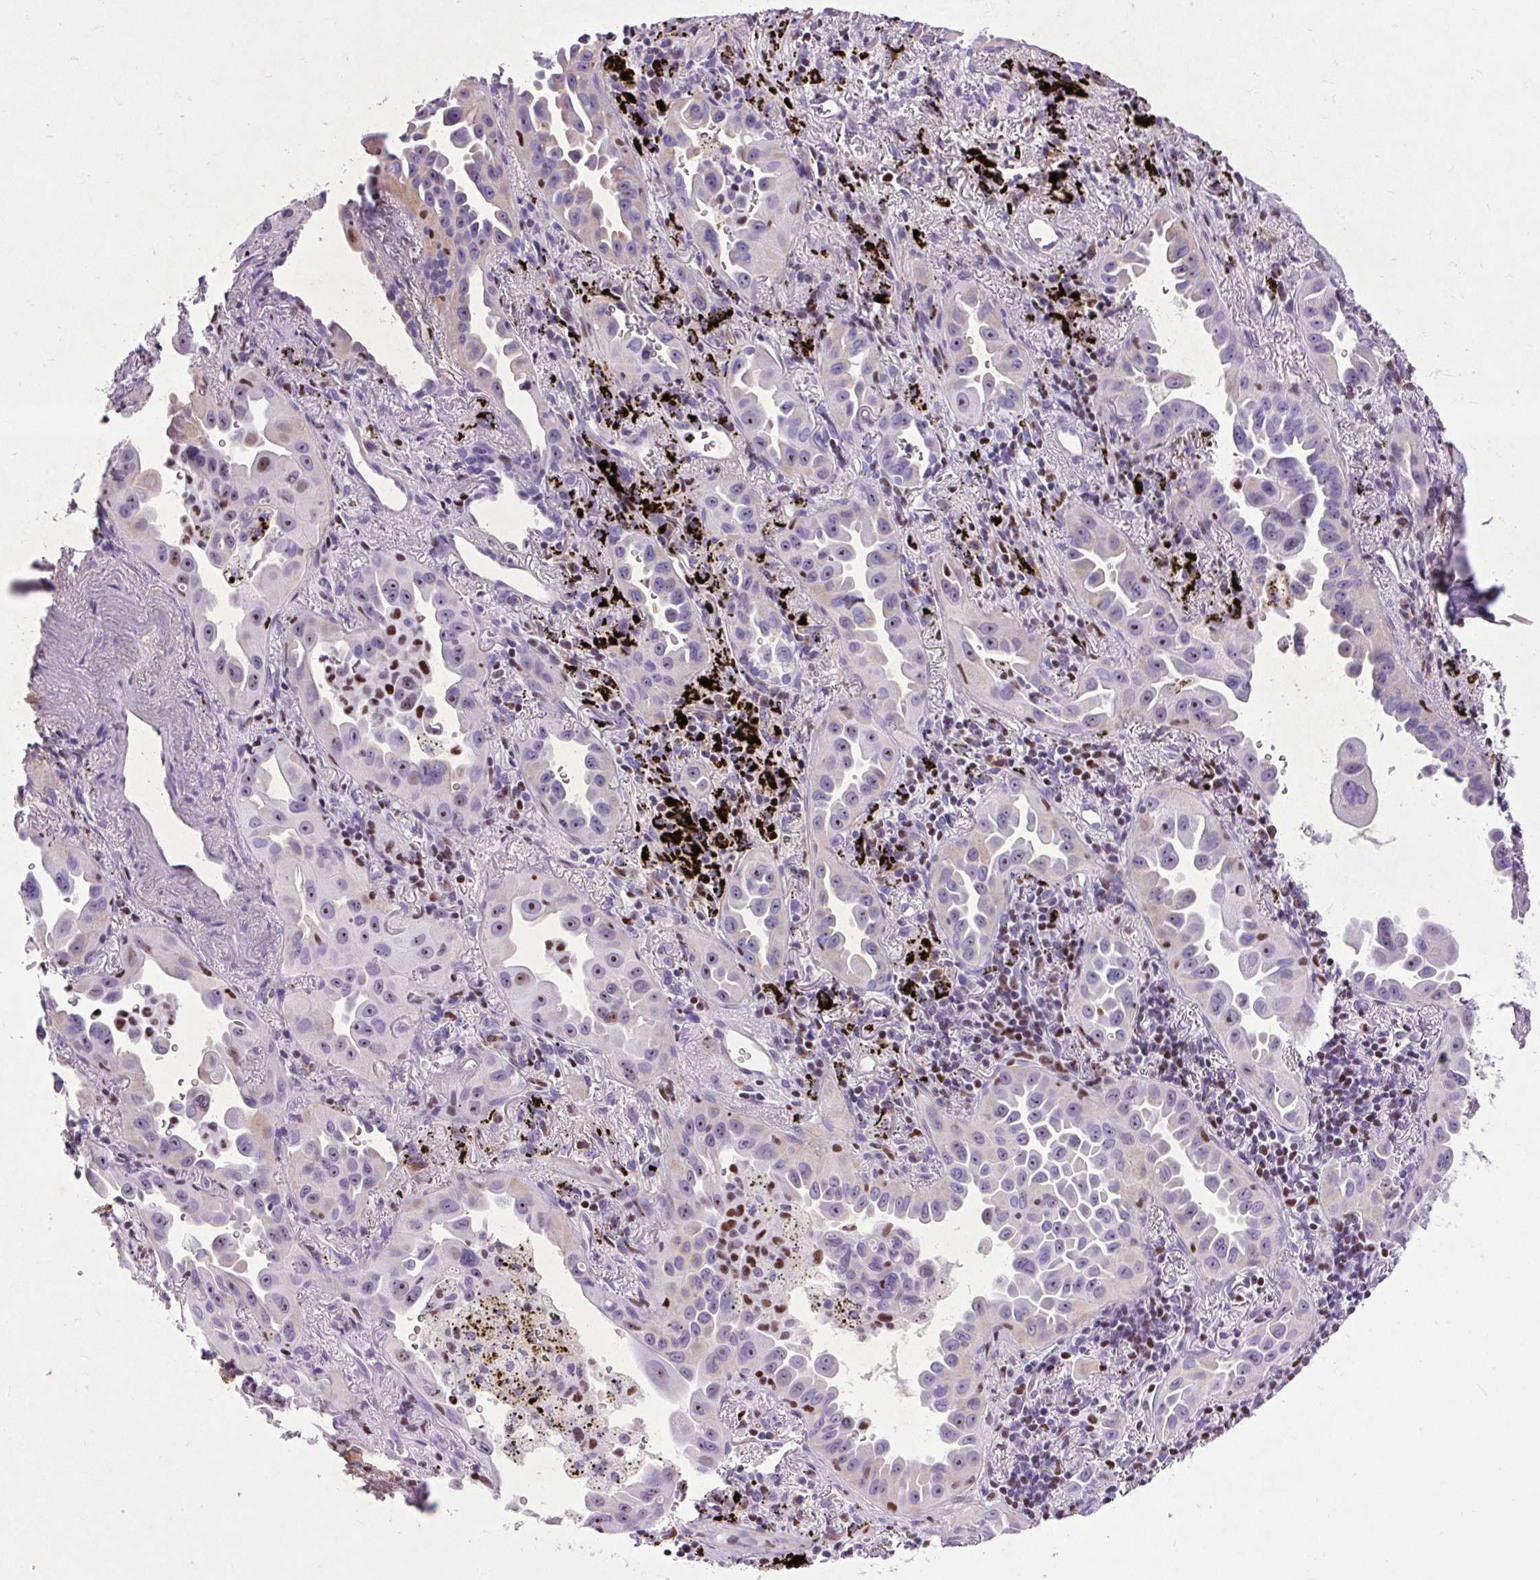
{"staining": {"intensity": "weak", "quantity": "<25%", "location": "nuclear"}, "tissue": "lung cancer", "cell_type": "Tumor cells", "image_type": "cancer", "snomed": [{"axis": "morphology", "description": "Adenocarcinoma, NOS"}, {"axis": "topography", "description": "Lung"}], "caption": "This image is of lung cancer (adenocarcinoma) stained with IHC to label a protein in brown with the nuclei are counter-stained blue. There is no expression in tumor cells. (DAB (3,3'-diaminobenzidine) IHC with hematoxylin counter stain).", "gene": "SPC24", "patient": {"sex": "male", "age": 68}}